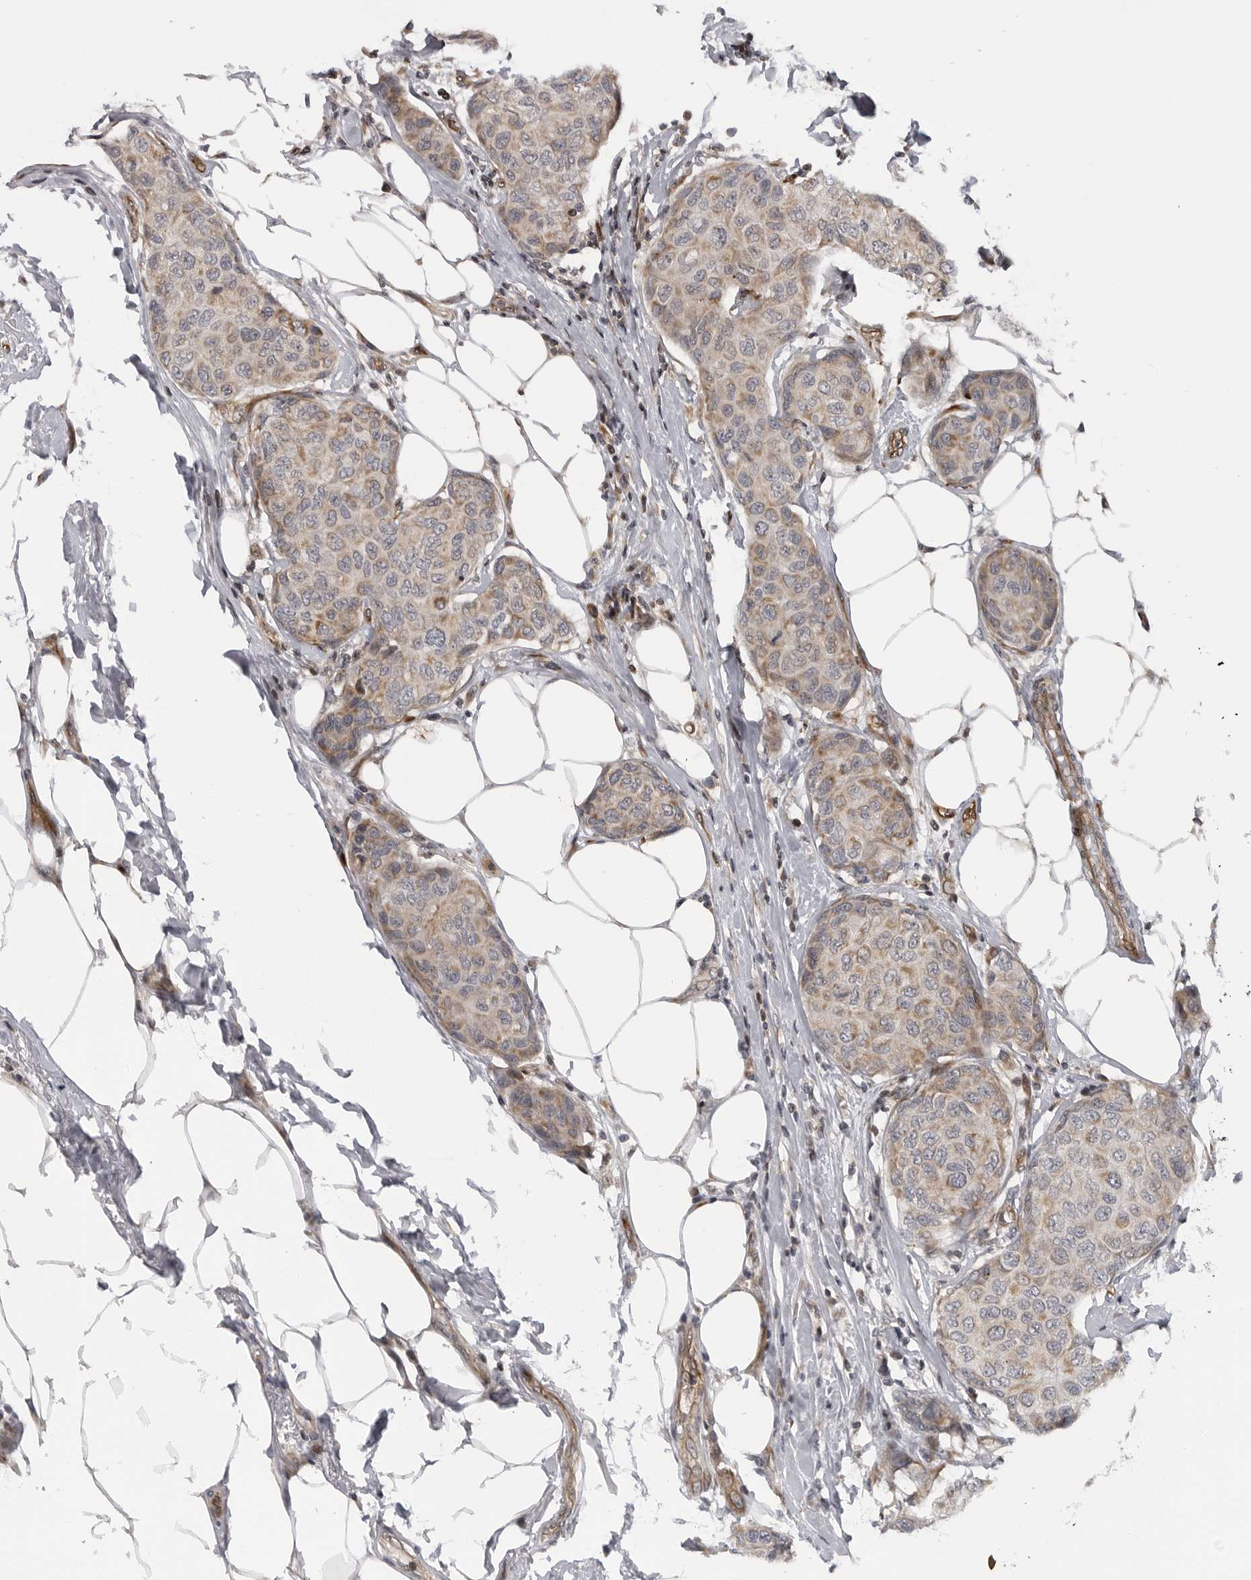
{"staining": {"intensity": "weak", "quantity": "25%-75%", "location": "cytoplasmic/membranous"}, "tissue": "breast cancer", "cell_type": "Tumor cells", "image_type": "cancer", "snomed": [{"axis": "morphology", "description": "Duct carcinoma"}, {"axis": "topography", "description": "Breast"}], "caption": "Breast cancer stained for a protein (brown) reveals weak cytoplasmic/membranous positive expression in approximately 25%-75% of tumor cells.", "gene": "ABL1", "patient": {"sex": "female", "age": 80}}